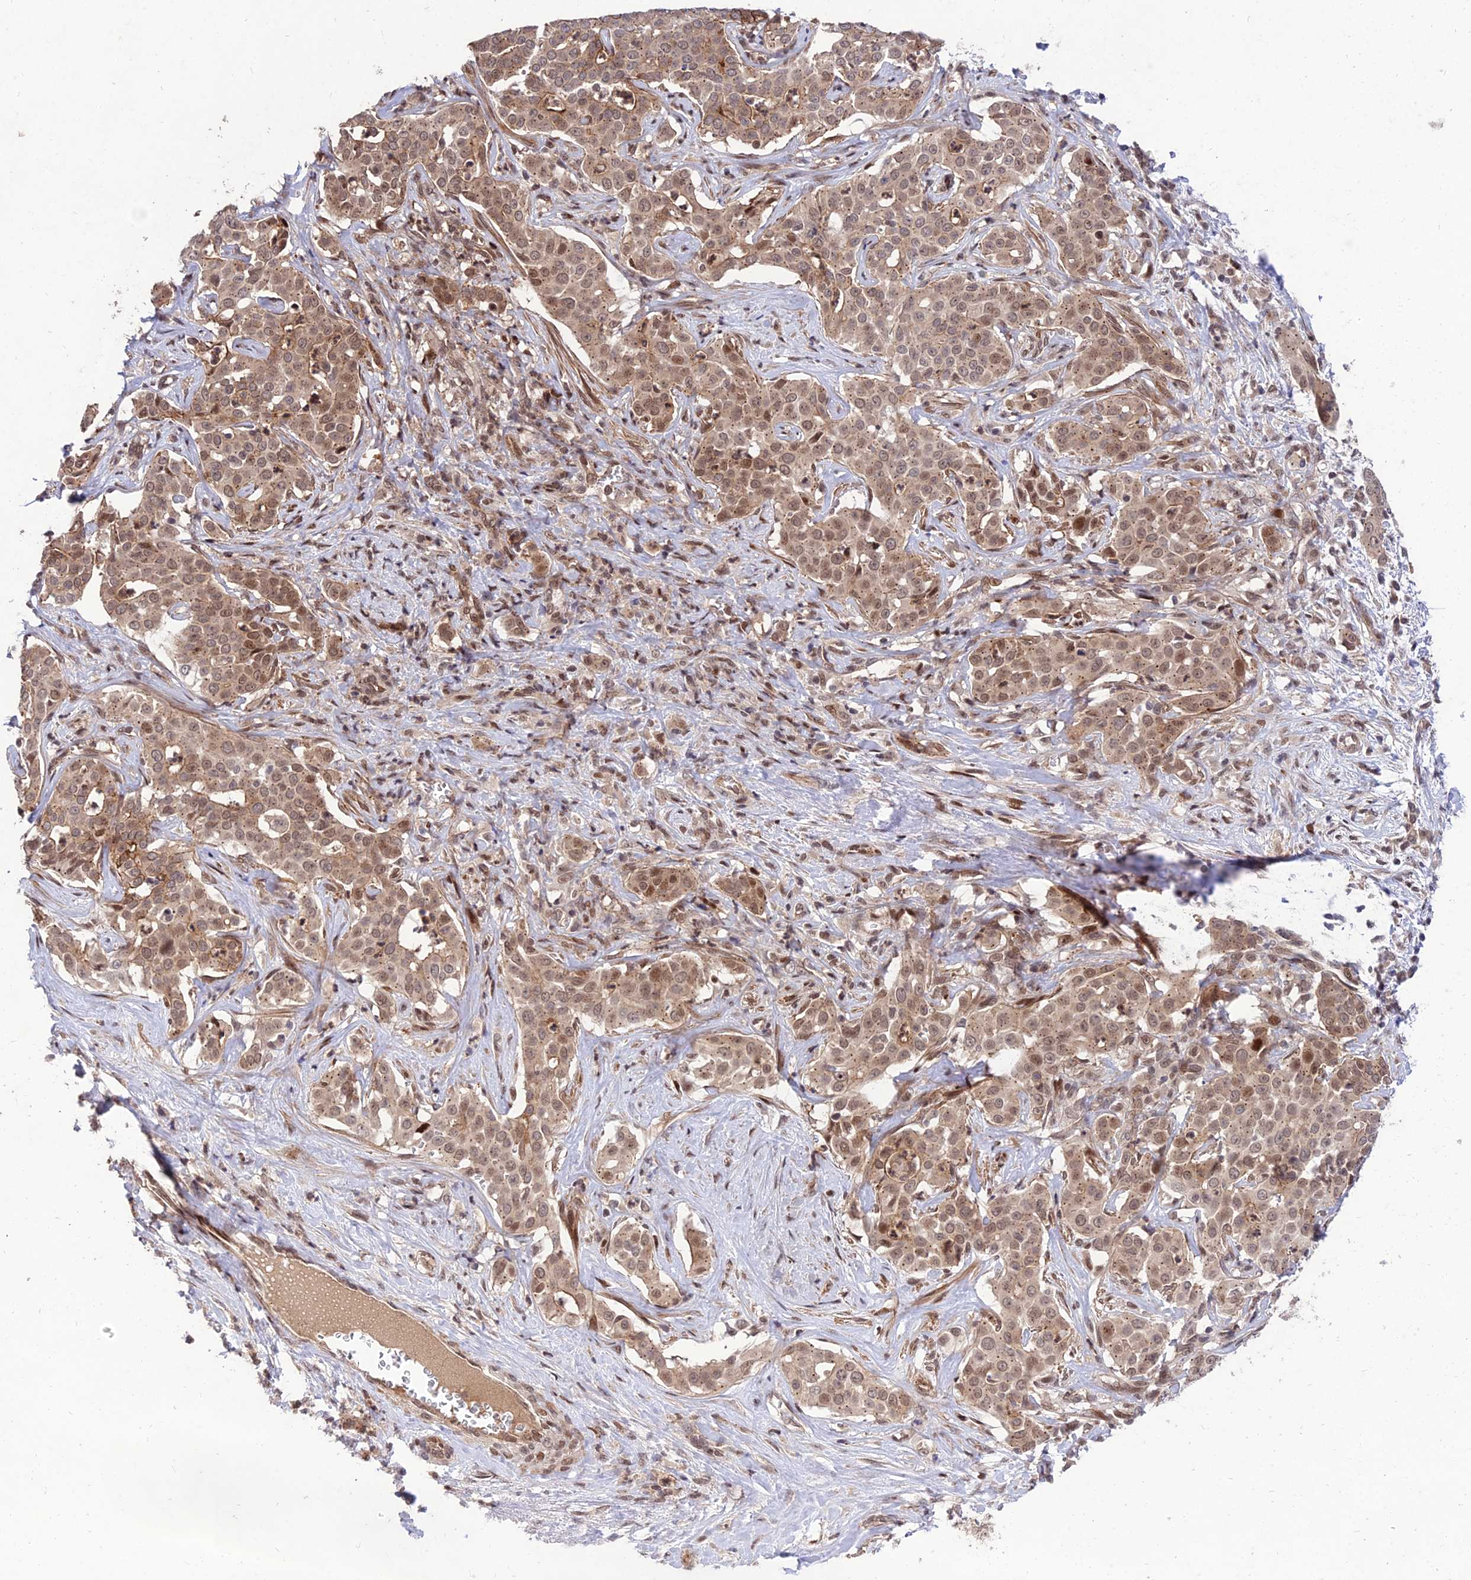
{"staining": {"intensity": "moderate", "quantity": ">75%", "location": "cytoplasmic/membranous,nuclear"}, "tissue": "liver cancer", "cell_type": "Tumor cells", "image_type": "cancer", "snomed": [{"axis": "morphology", "description": "Cholangiocarcinoma"}, {"axis": "topography", "description": "Liver"}], "caption": "A histopathology image of human liver cholangiocarcinoma stained for a protein reveals moderate cytoplasmic/membranous and nuclear brown staining in tumor cells. (DAB (3,3'-diaminobenzidine) IHC, brown staining for protein, blue staining for nuclei).", "gene": "ZNF85", "patient": {"sex": "male", "age": 67}}